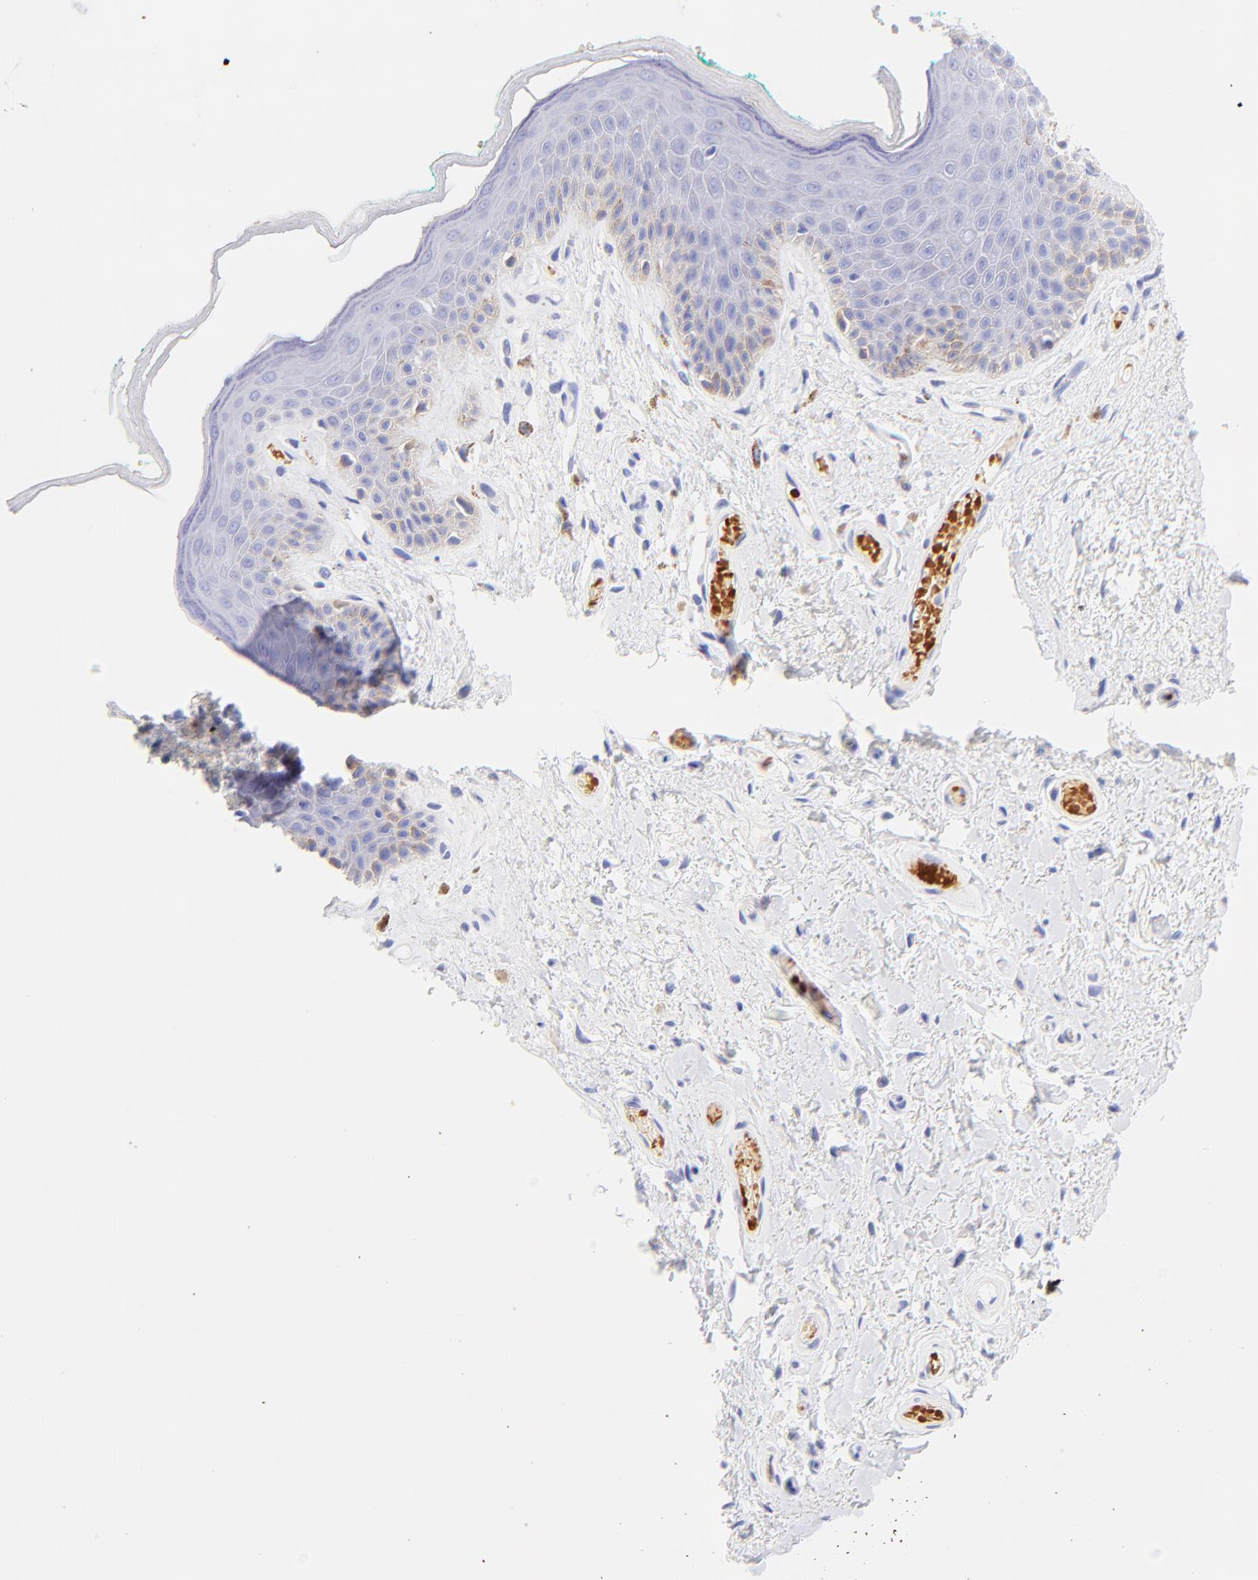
{"staining": {"intensity": "negative", "quantity": "none", "location": "none"}, "tissue": "skin", "cell_type": "Epidermal cells", "image_type": "normal", "snomed": [{"axis": "morphology", "description": "Normal tissue, NOS"}, {"axis": "topography", "description": "Anal"}], "caption": "Epidermal cells show no significant expression in unremarkable skin. The staining was performed using DAB to visualize the protein expression in brown, while the nuclei were stained in blue with hematoxylin (Magnification: 20x).", "gene": "FRMPD3", "patient": {"sex": "male", "age": 74}}